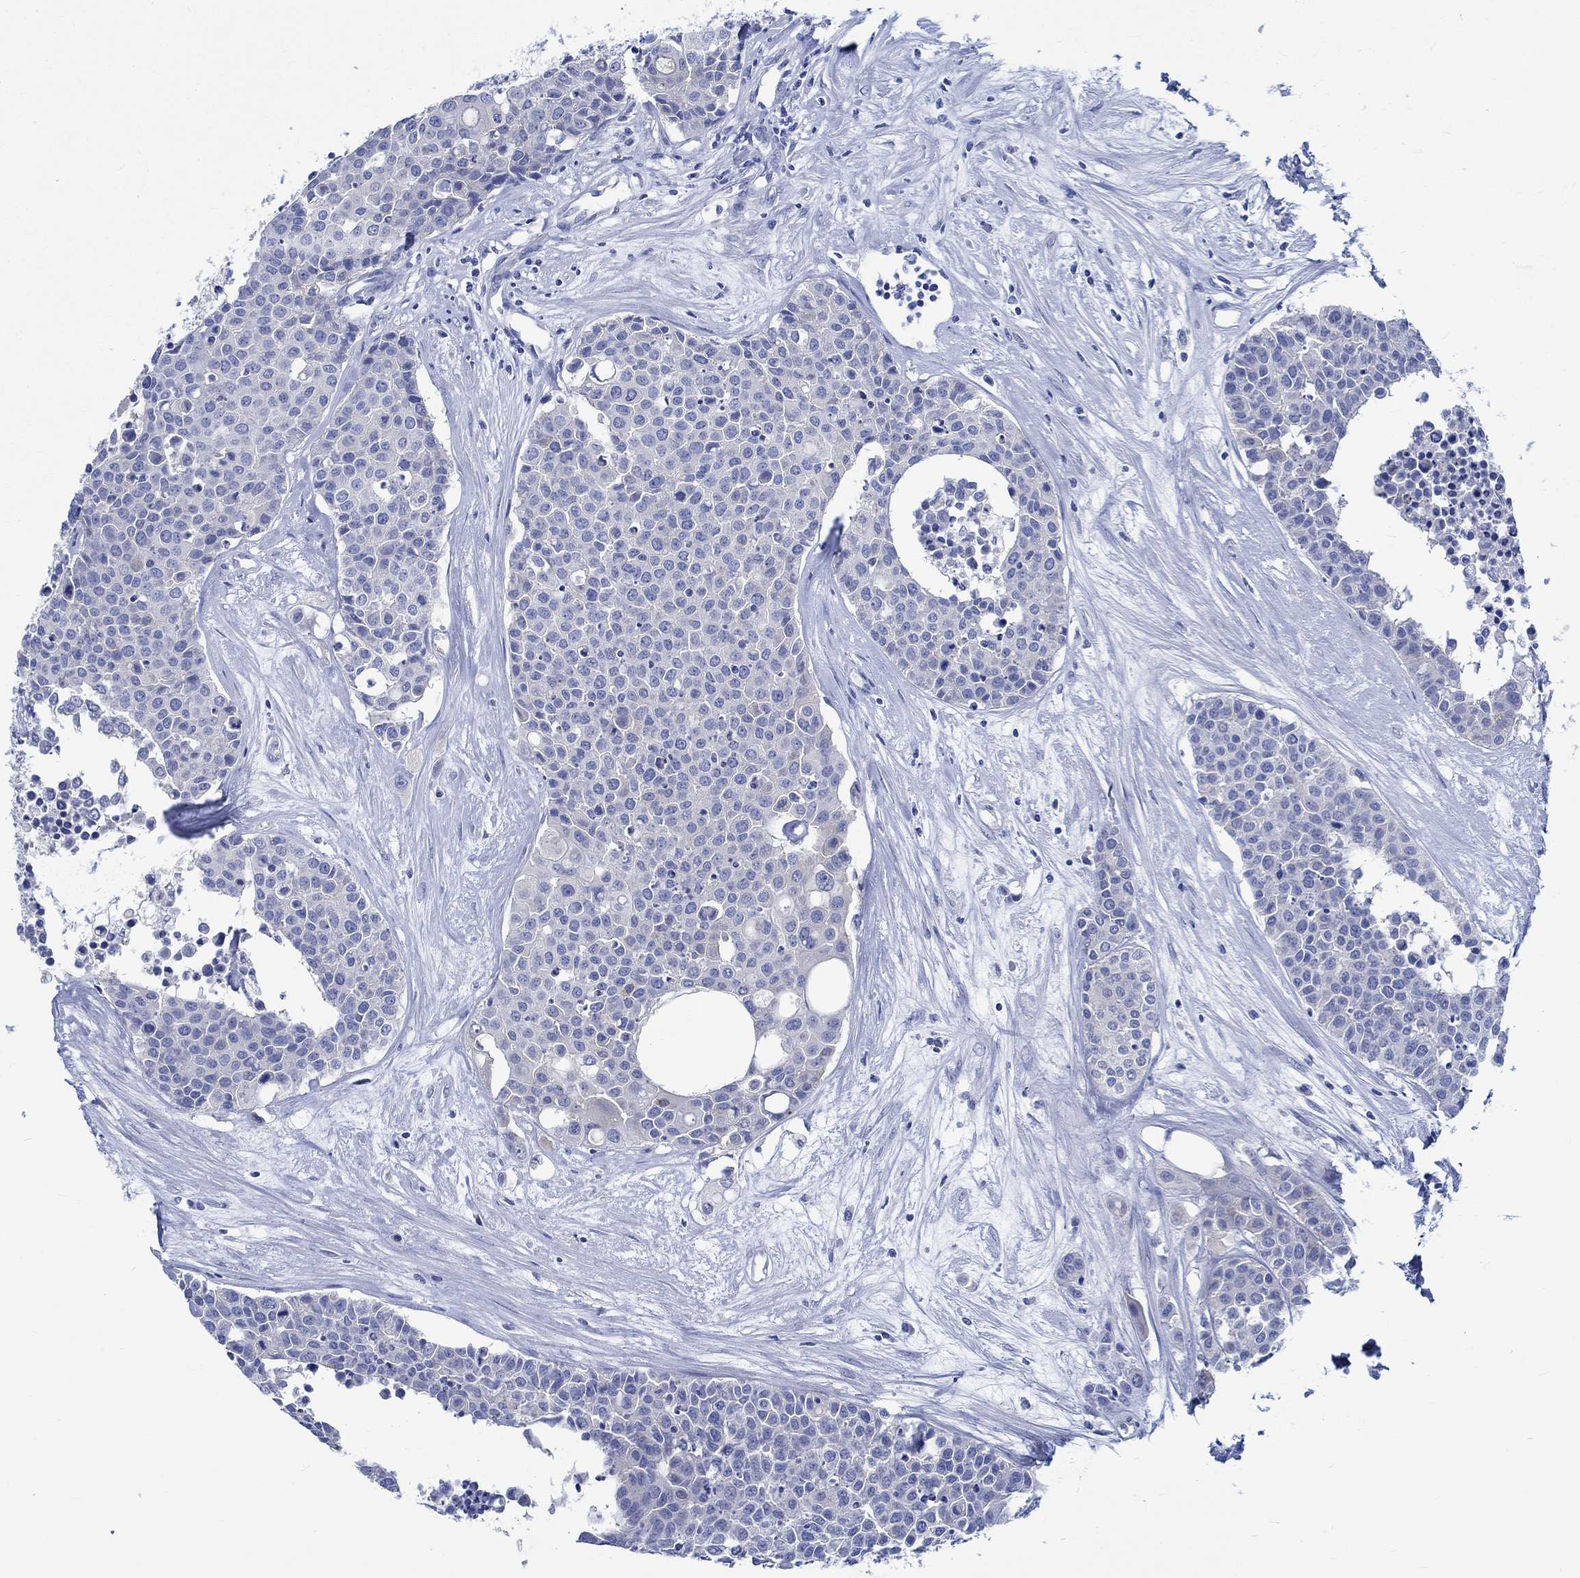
{"staining": {"intensity": "negative", "quantity": "none", "location": "none"}, "tissue": "carcinoid", "cell_type": "Tumor cells", "image_type": "cancer", "snomed": [{"axis": "morphology", "description": "Carcinoid, malignant, NOS"}, {"axis": "topography", "description": "Colon"}], "caption": "High power microscopy image of an immunohistochemistry (IHC) histopathology image of carcinoid, revealing no significant expression in tumor cells.", "gene": "PTPRN2", "patient": {"sex": "male", "age": 81}}